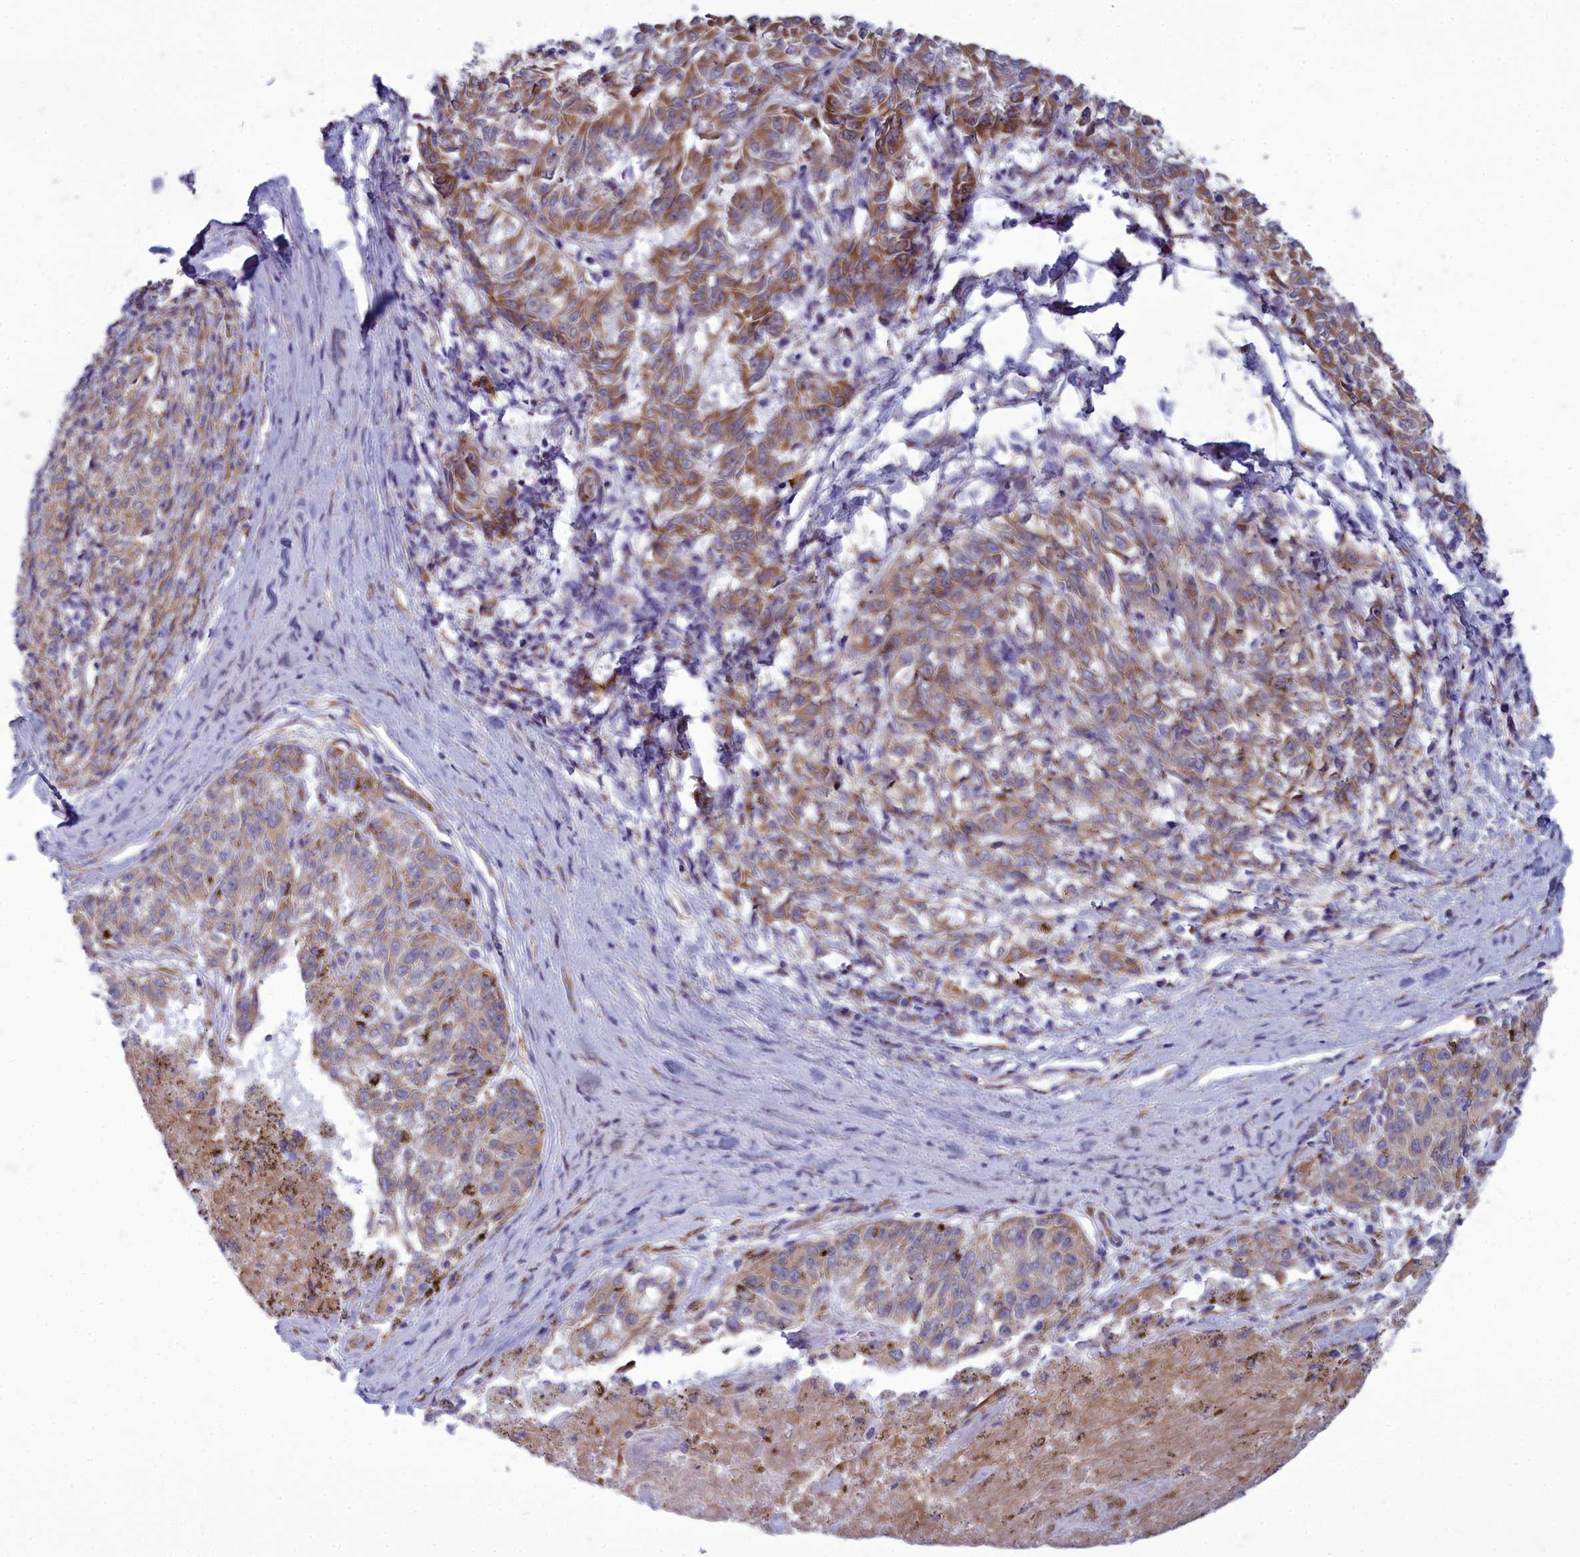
{"staining": {"intensity": "moderate", "quantity": ">75%", "location": "cytoplasmic/membranous"}, "tissue": "melanoma", "cell_type": "Tumor cells", "image_type": "cancer", "snomed": [{"axis": "morphology", "description": "Malignant melanoma, NOS"}, {"axis": "topography", "description": "Skin"}], "caption": "Human malignant melanoma stained with a brown dye demonstrates moderate cytoplasmic/membranous positive staining in approximately >75% of tumor cells.", "gene": "CENATAC", "patient": {"sex": "female", "age": 72}}